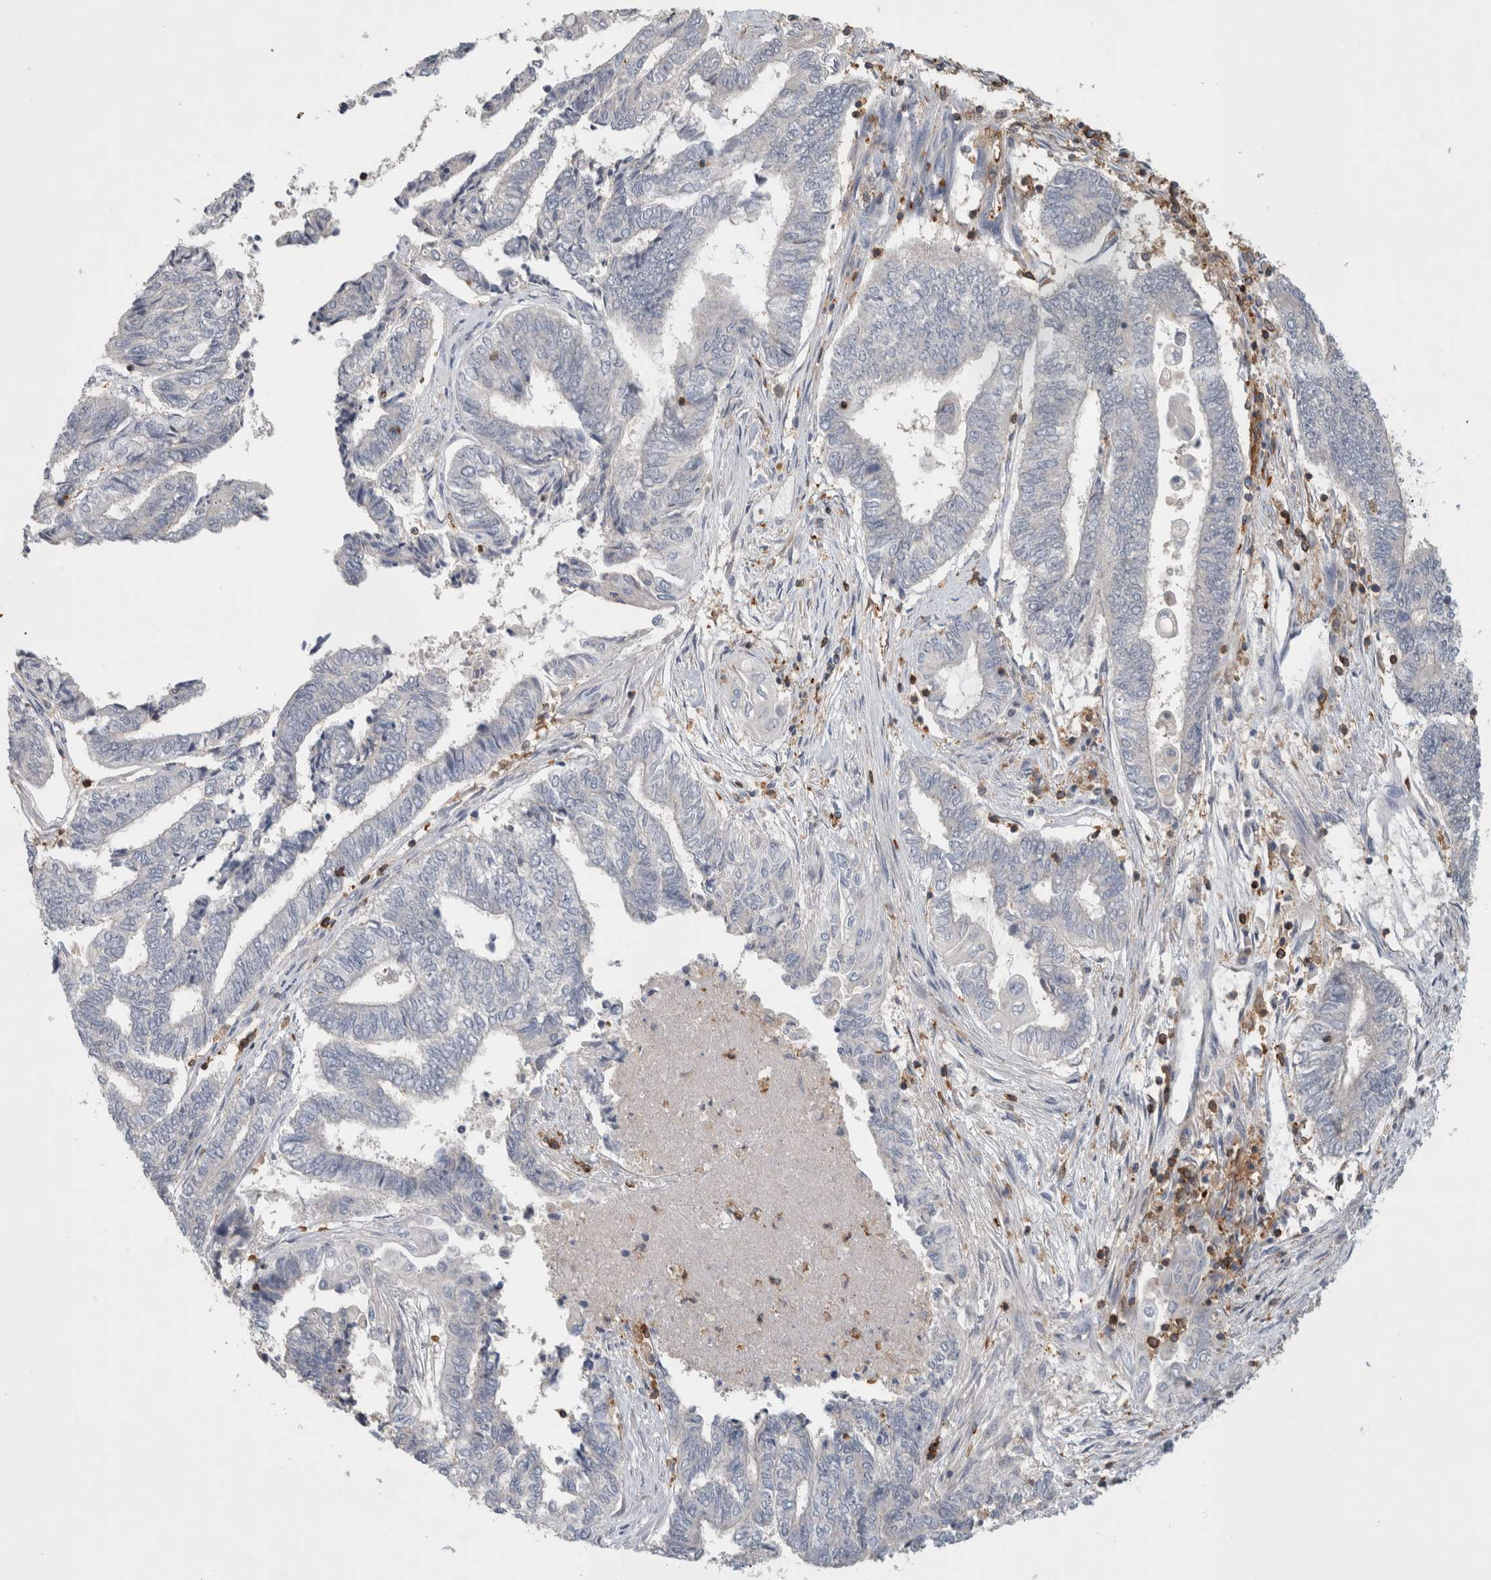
{"staining": {"intensity": "negative", "quantity": "none", "location": "none"}, "tissue": "endometrial cancer", "cell_type": "Tumor cells", "image_type": "cancer", "snomed": [{"axis": "morphology", "description": "Adenocarcinoma, NOS"}, {"axis": "topography", "description": "Uterus"}, {"axis": "topography", "description": "Endometrium"}], "caption": "DAB (3,3'-diaminobenzidine) immunohistochemical staining of human endometrial adenocarcinoma exhibits no significant expression in tumor cells.", "gene": "GFRA2", "patient": {"sex": "female", "age": 70}}